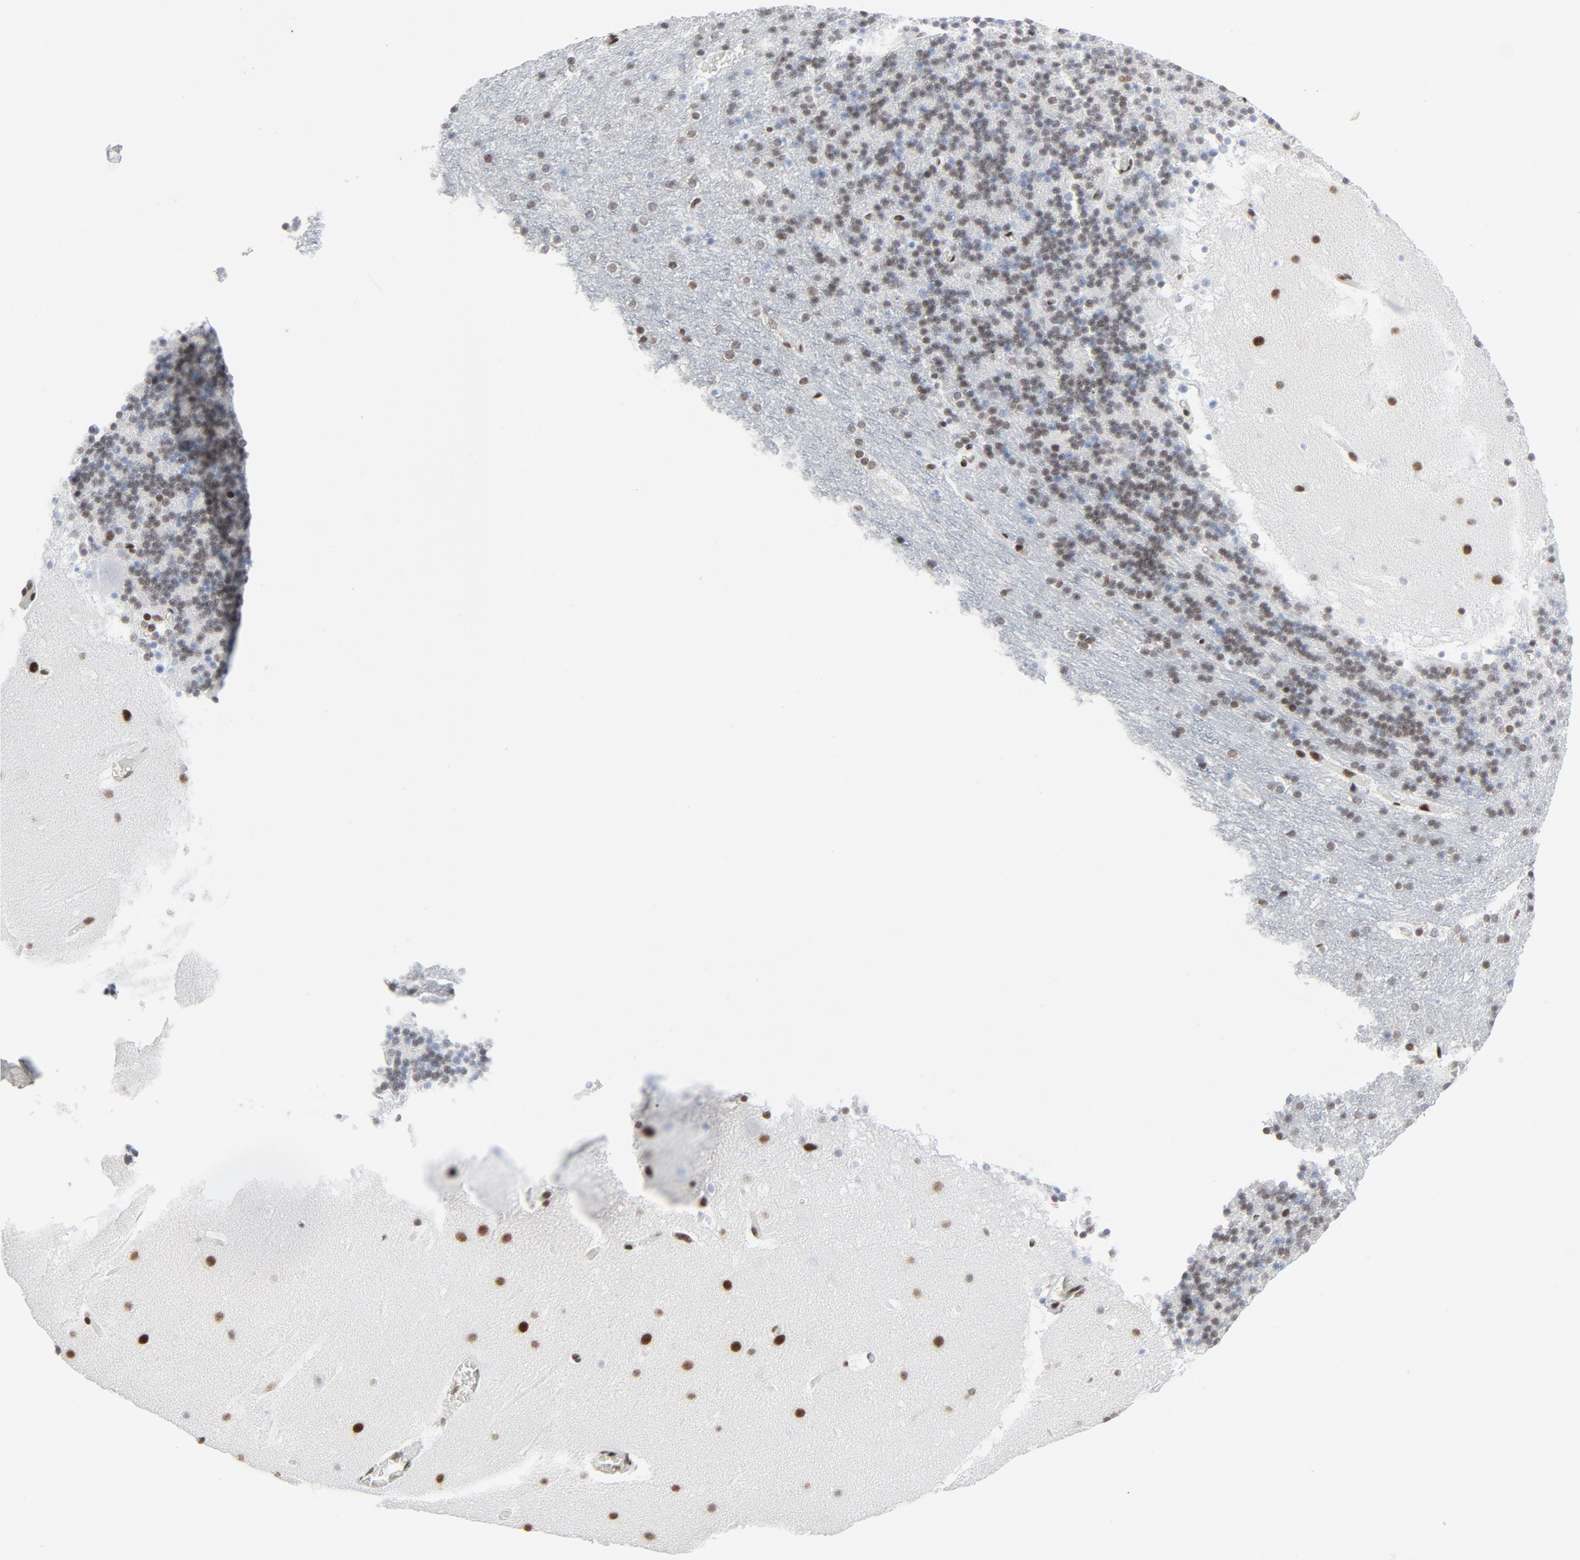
{"staining": {"intensity": "weak", "quantity": "25%-75%", "location": "nuclear"}, "tissue": "cerebellum", "cell_type": "Cells in granular layer", "image_type": "normal", "snomed": [{"axis": "morphology", "description": "Normal tissue, NOS"}, {"axis": "topography", "description": "Cerebellum"}], "caption": "Weak nuclear protein staining is present in about 25%-75% of cells in granular layer in cerebellum. The staining is performed using DAB (3,3'-diaminobenzidine) brown chromogen to label protein expression. The nuclei are counter-stained blue using hematoxylin.", "gene": "HSF1", "patient": {"sex": "male", "age": 45}}